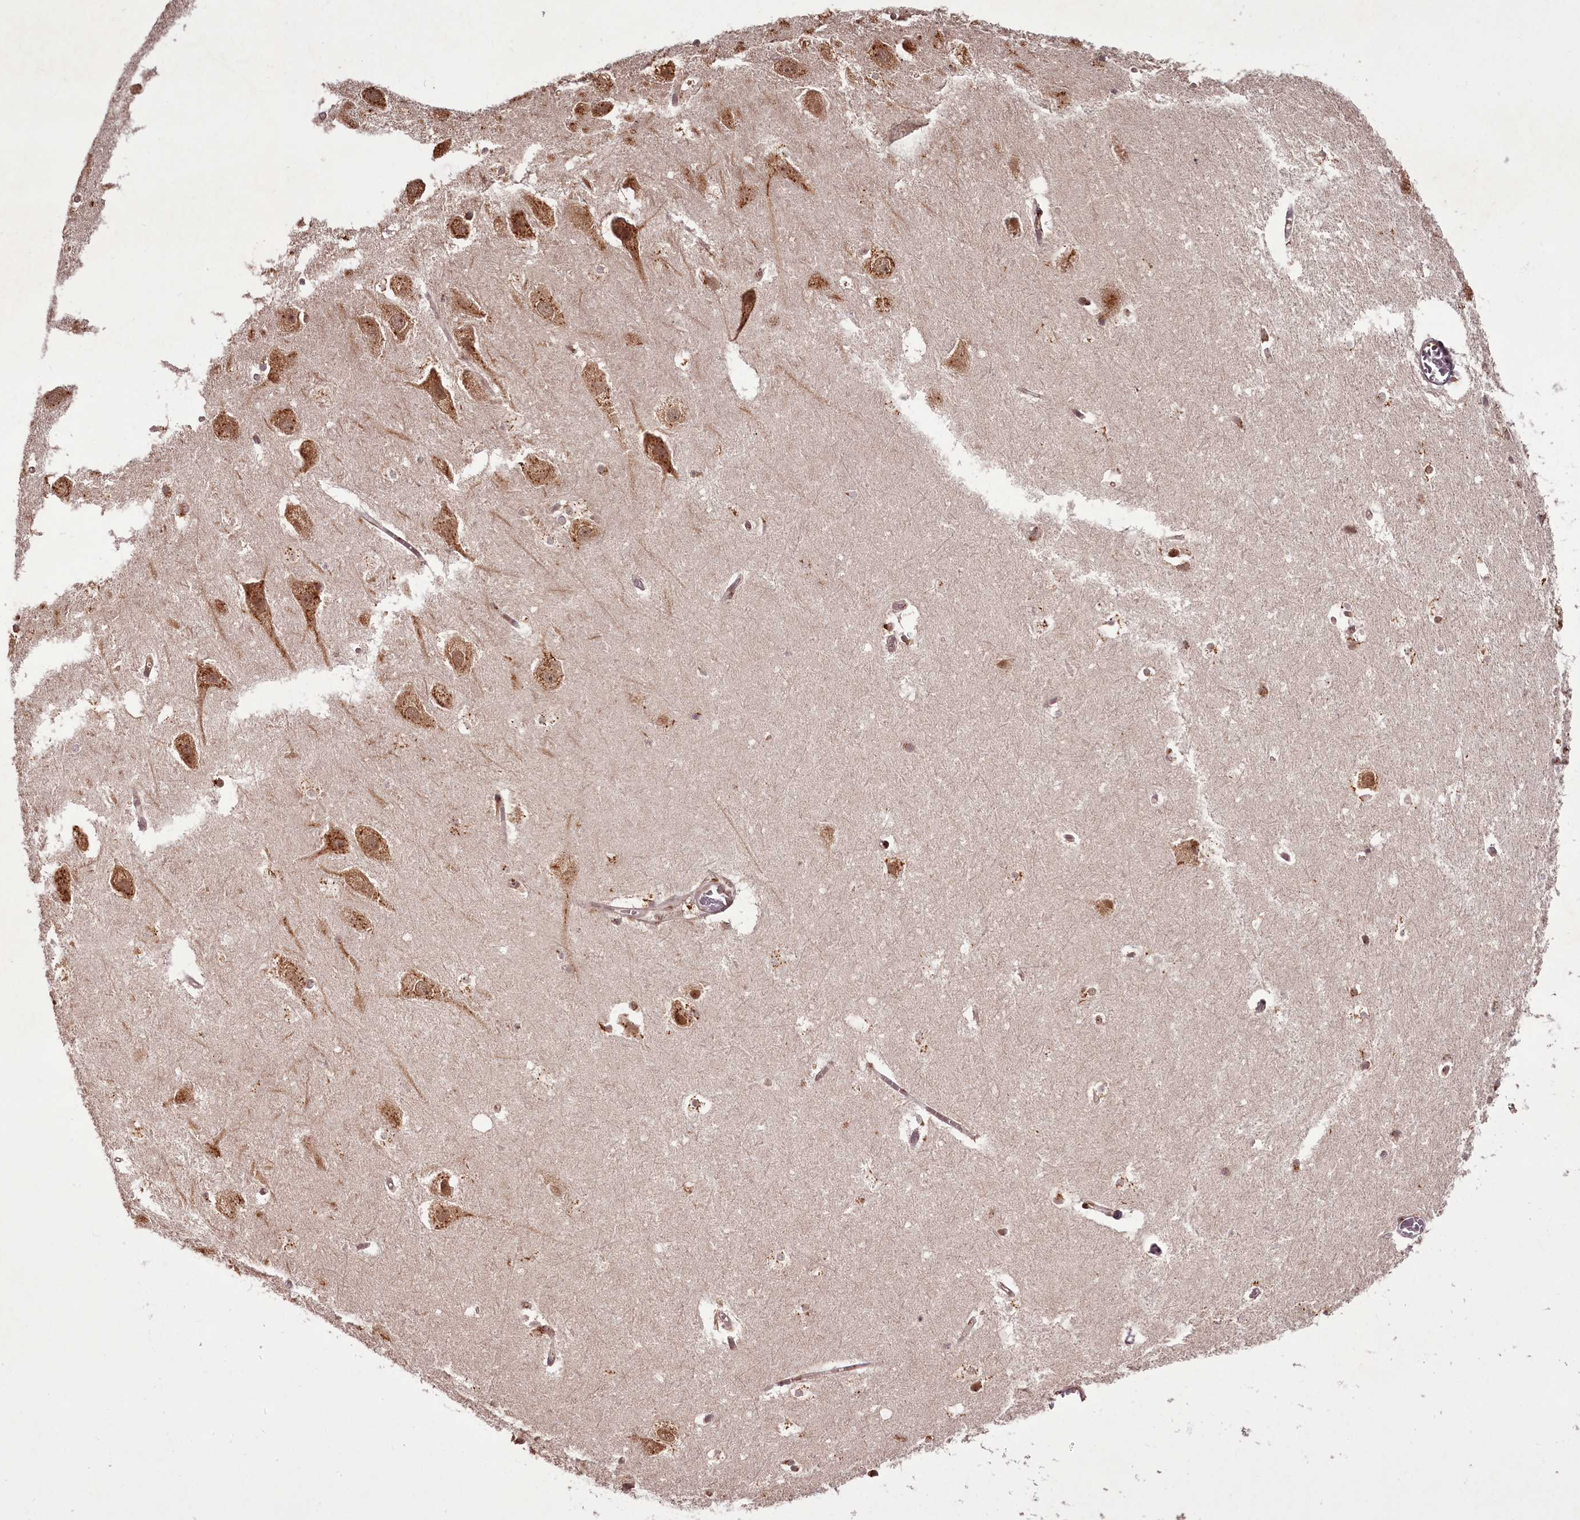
{"staining": {"intensity": "moderate", "quantity": ">75%", "location": "cytoplasmic/membranous,nuclear"}, "tissue": "hippocampus", "cell_type": "Glial cells", "image_type": "normal", "snomed": [{"axis": "morphology", "description": "Normal tissue, NOS"}, {"axis": "topography", "description": "Hippocampus"}], "caption": "Brown immunohistochemical staining in benign hippocampus reveals moderate cytoplasmic/membranous,nuclear positivity in approximately >75% of glial cells.", "gene": "CEP83", "patient": {"sex": "female", "age": 52}}